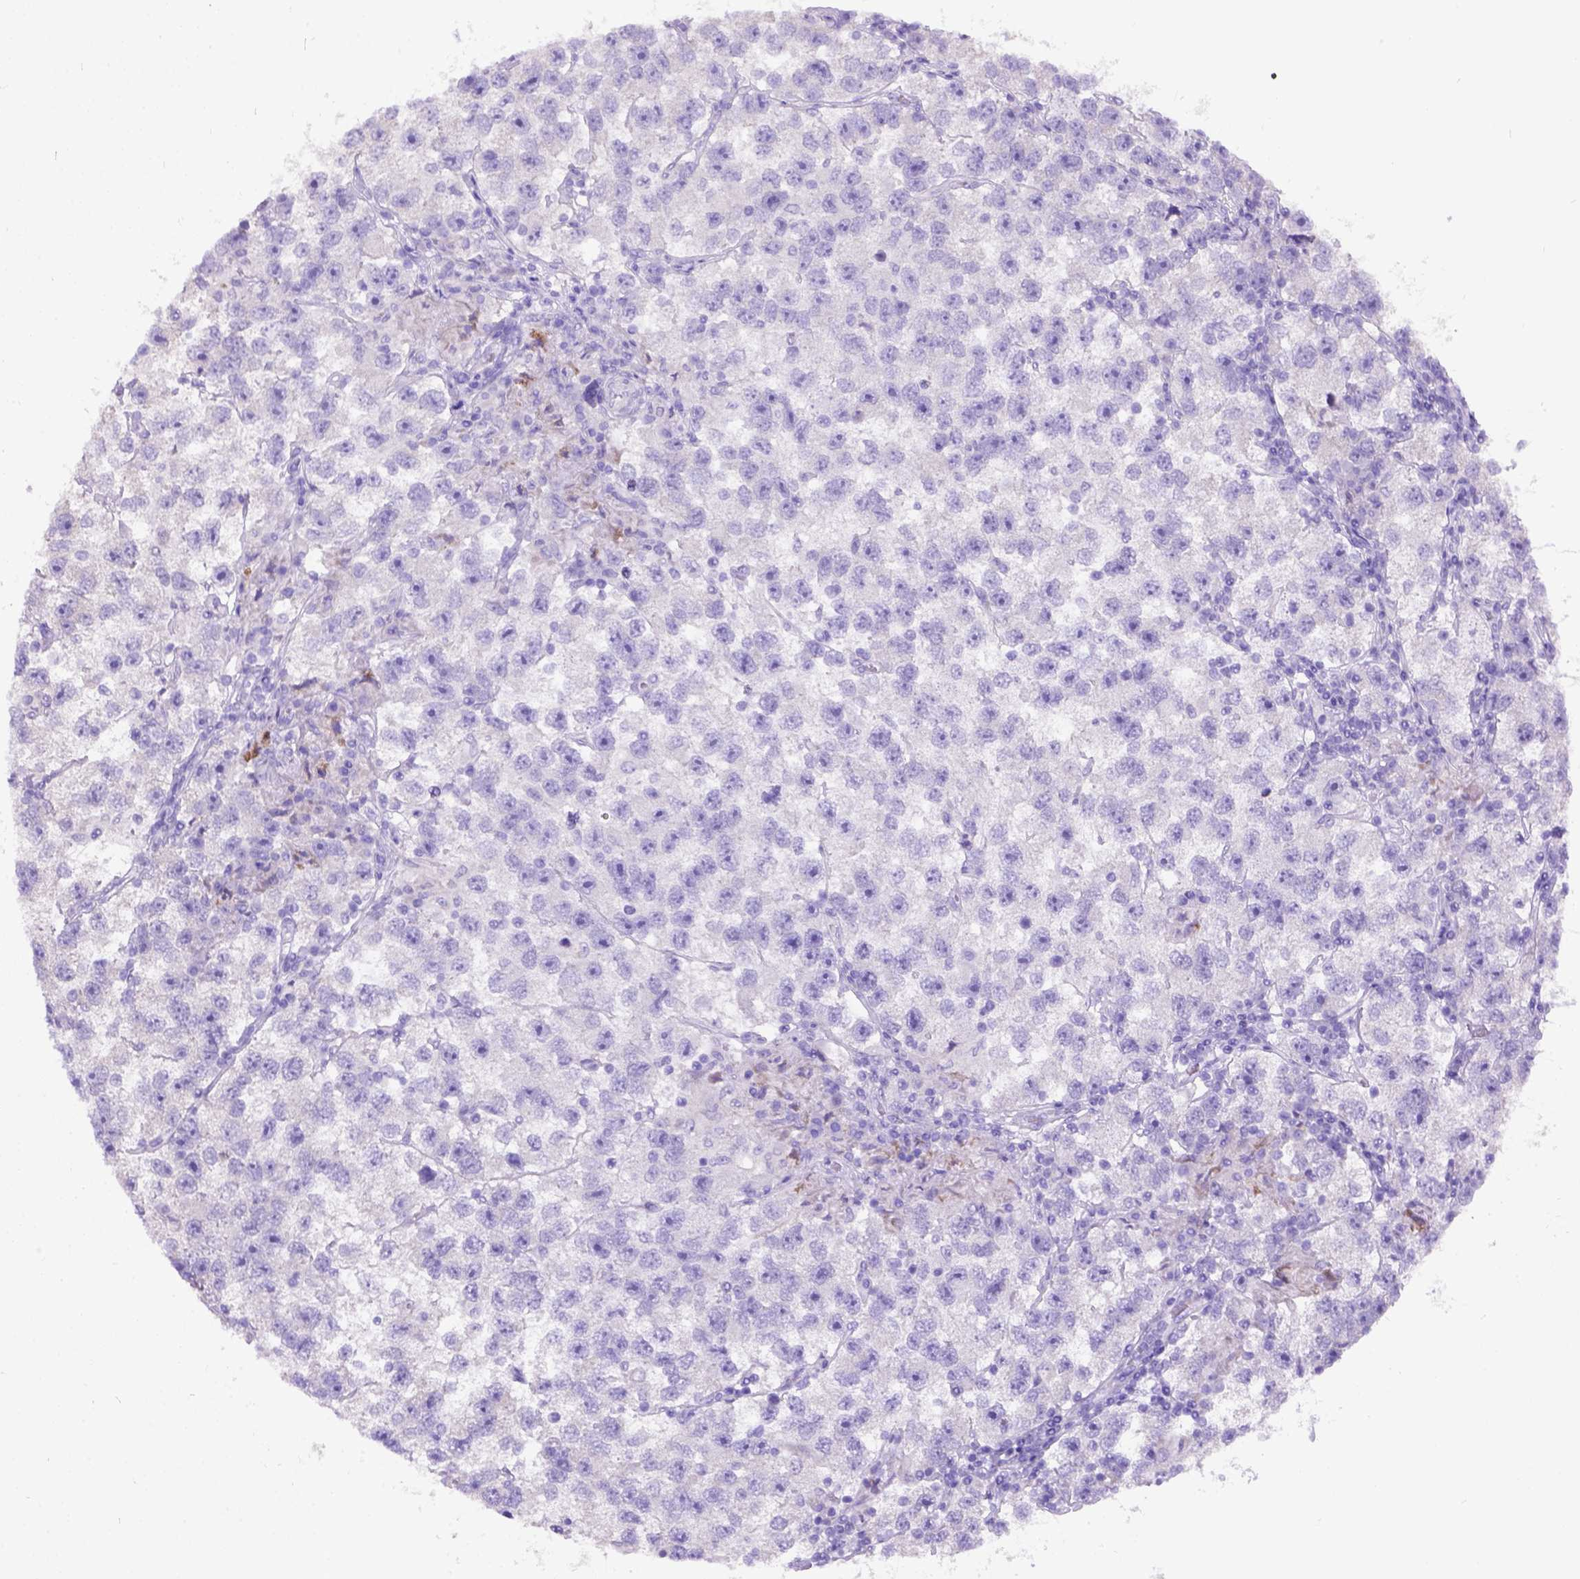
{"staining": {"intensity": "negative", "quantity": "none", "location": "none"}, "tissue": "testis cancer", "cell_type": "Tumor cells", "image_type": "cancer", "snomed": [{"axis": "morphology", "description": "Seminoma, NOS"}, {"axis": "topography", "description": "Testis"}], "caption": "Tumor cells are negative for brown protein staining in testis cancer.", "gene": "CFAP54", "patient": {"sex": "male", "age": 26}}